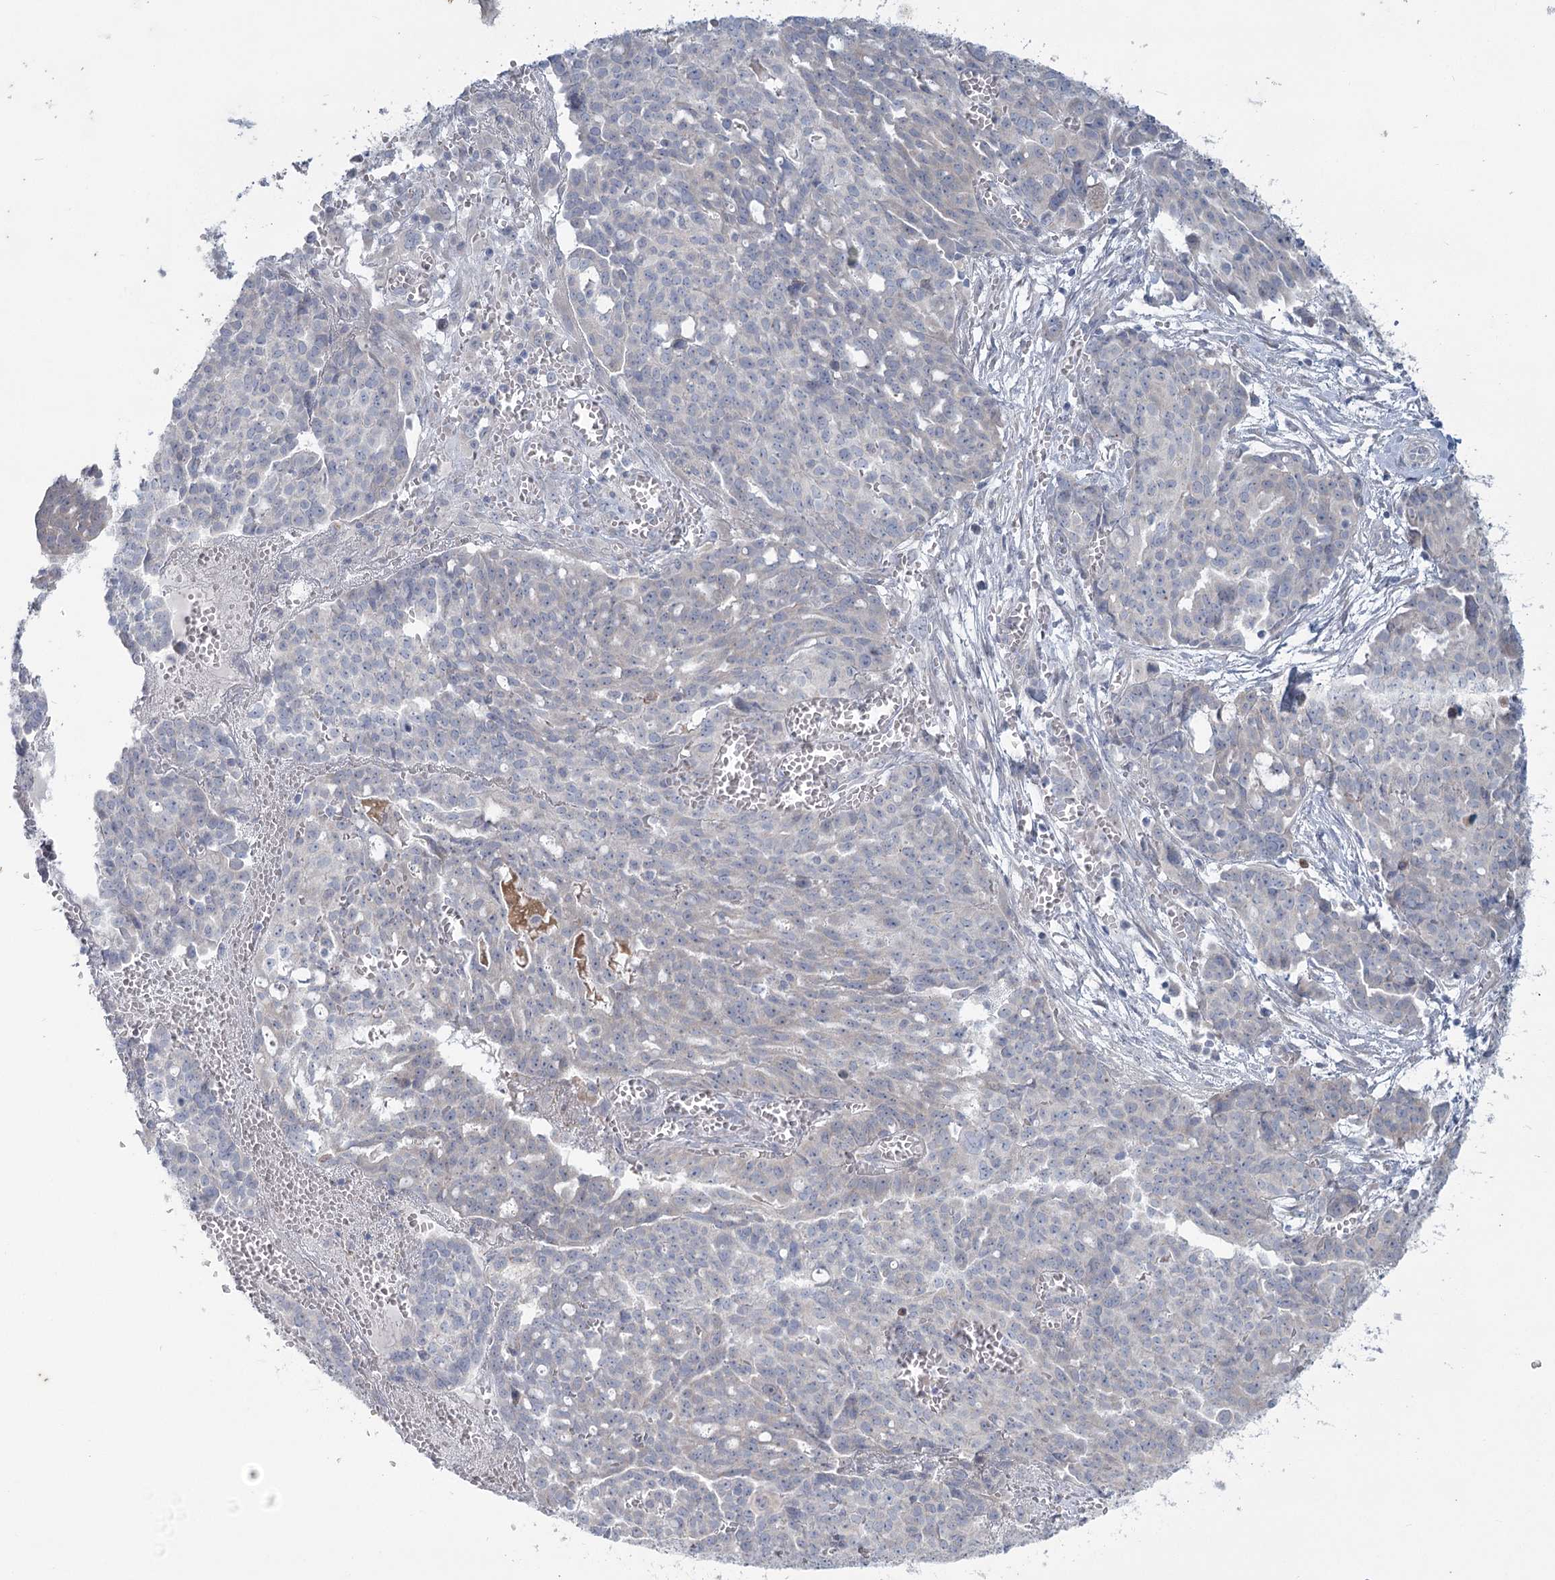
{"staining": {"intensity": "negative", "quantity": "none", "location": "none"}, "tissue": "ovarian cancer", "cell_type": "Tumor cells", "image_type": "cancer", "snomed": [{"axis": "morphology", "description": "Cystadenocarcinoma, serous, NOS"}, {"axis": "topography", "description": "Soft tissue"}, {"axis": "topography", "description": "Ovary"}], "caption": "The histopathology image reveals no significant expression in tumor cells of serous cystadenocarcinoma (ovarian). (DAB immunohistochemistry with hematoxylin counter stain).", "gene": "PLA2G12A", "patient": {"sex": "female", "age": 57}}